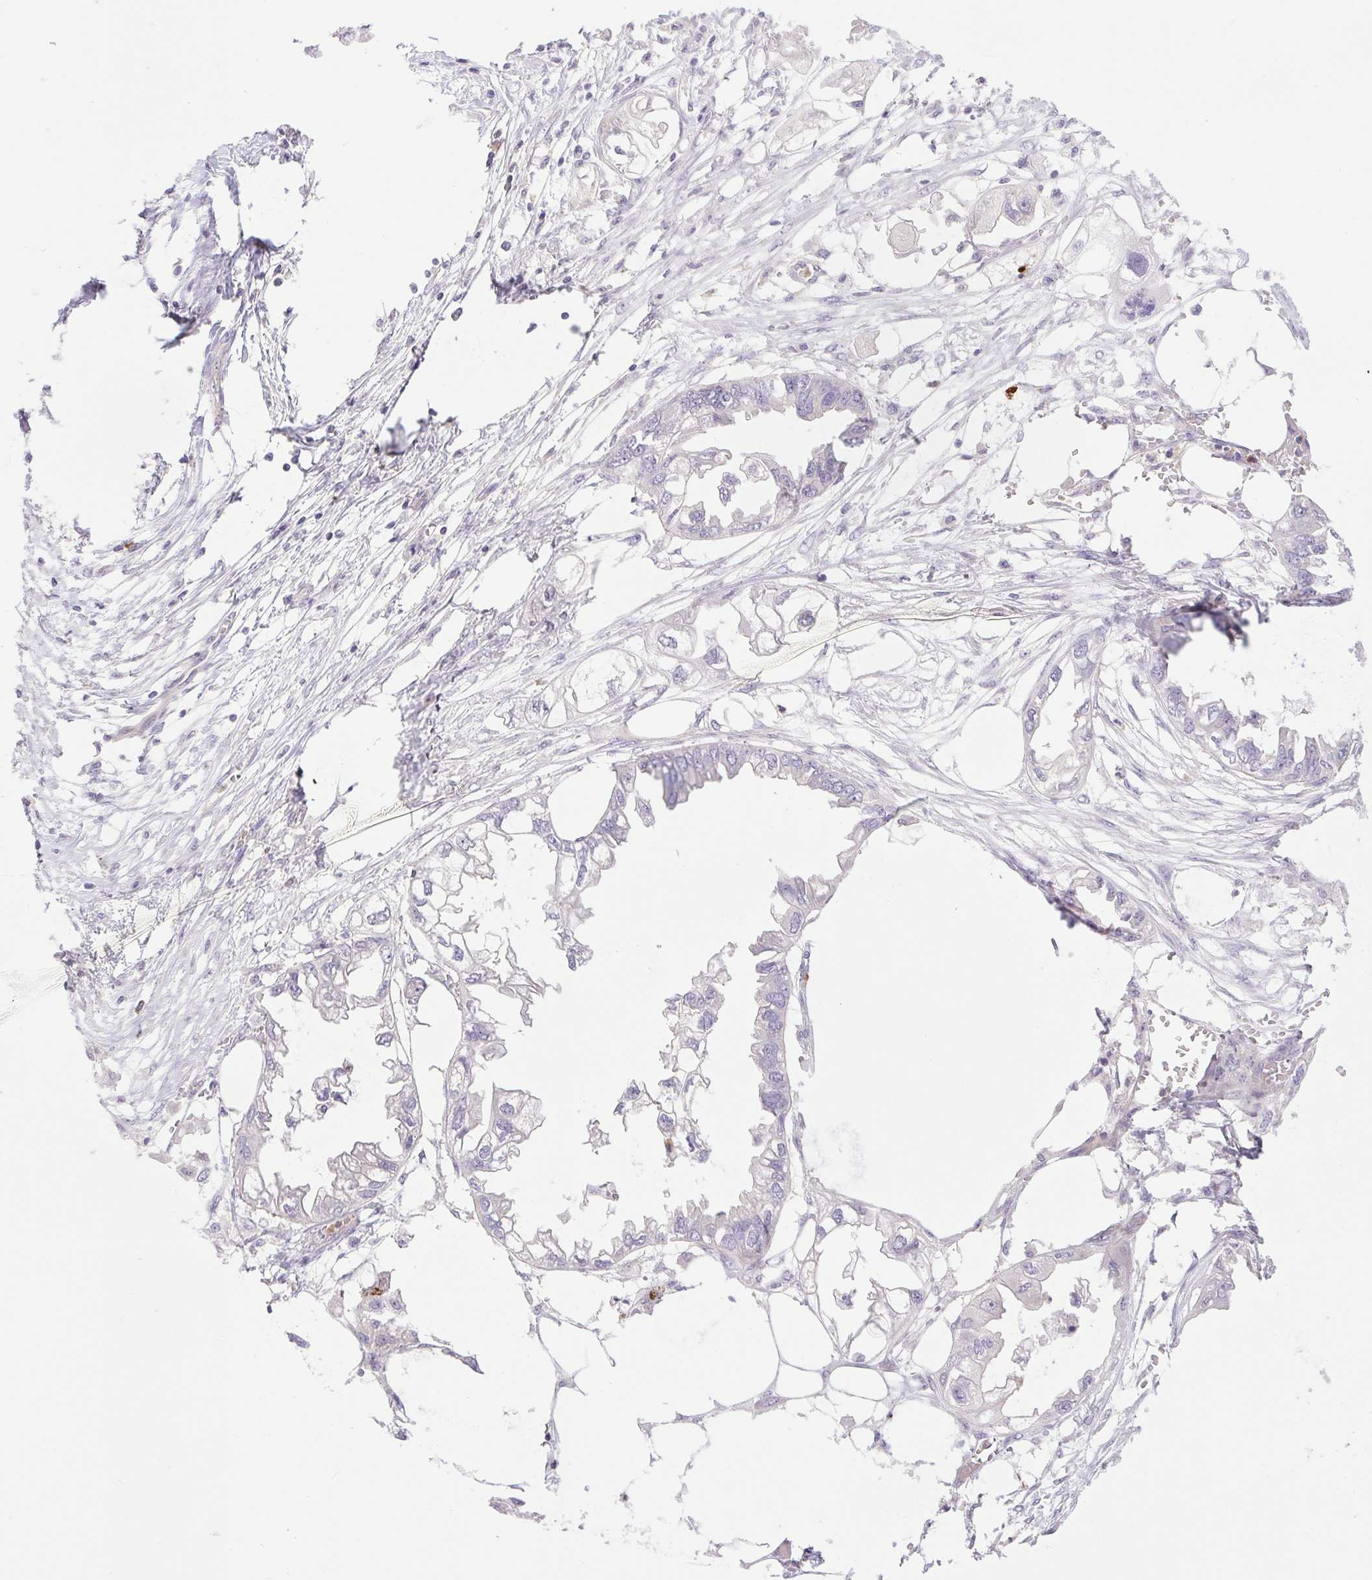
{"staining": {"intensity": "negative", "quantity": "none", "location": "none"}, "tissue": "endometrial cancer", "cell_type": "Tumor cells", "image_type": "cancer", "snomed": [{"axis": "morphology", "description": "Adenocarcinoma, NOS"}, {"axis": "morphology", "description": "Adenocarcinoma, metastatic, NOS"}, {"axis": "topography", "description": "Adipose tissue"}, {"axis": "topography", "description": "Endometrium"}], "caption": "DAB (3,3'-diaminobenzidine) immunohistochemical staining of human endometrial metastatic adenocarcinoma displays no significant staining in tumor cells.", "gene": "FAM177B", "patient": {"sex": "female", "age": 67}}